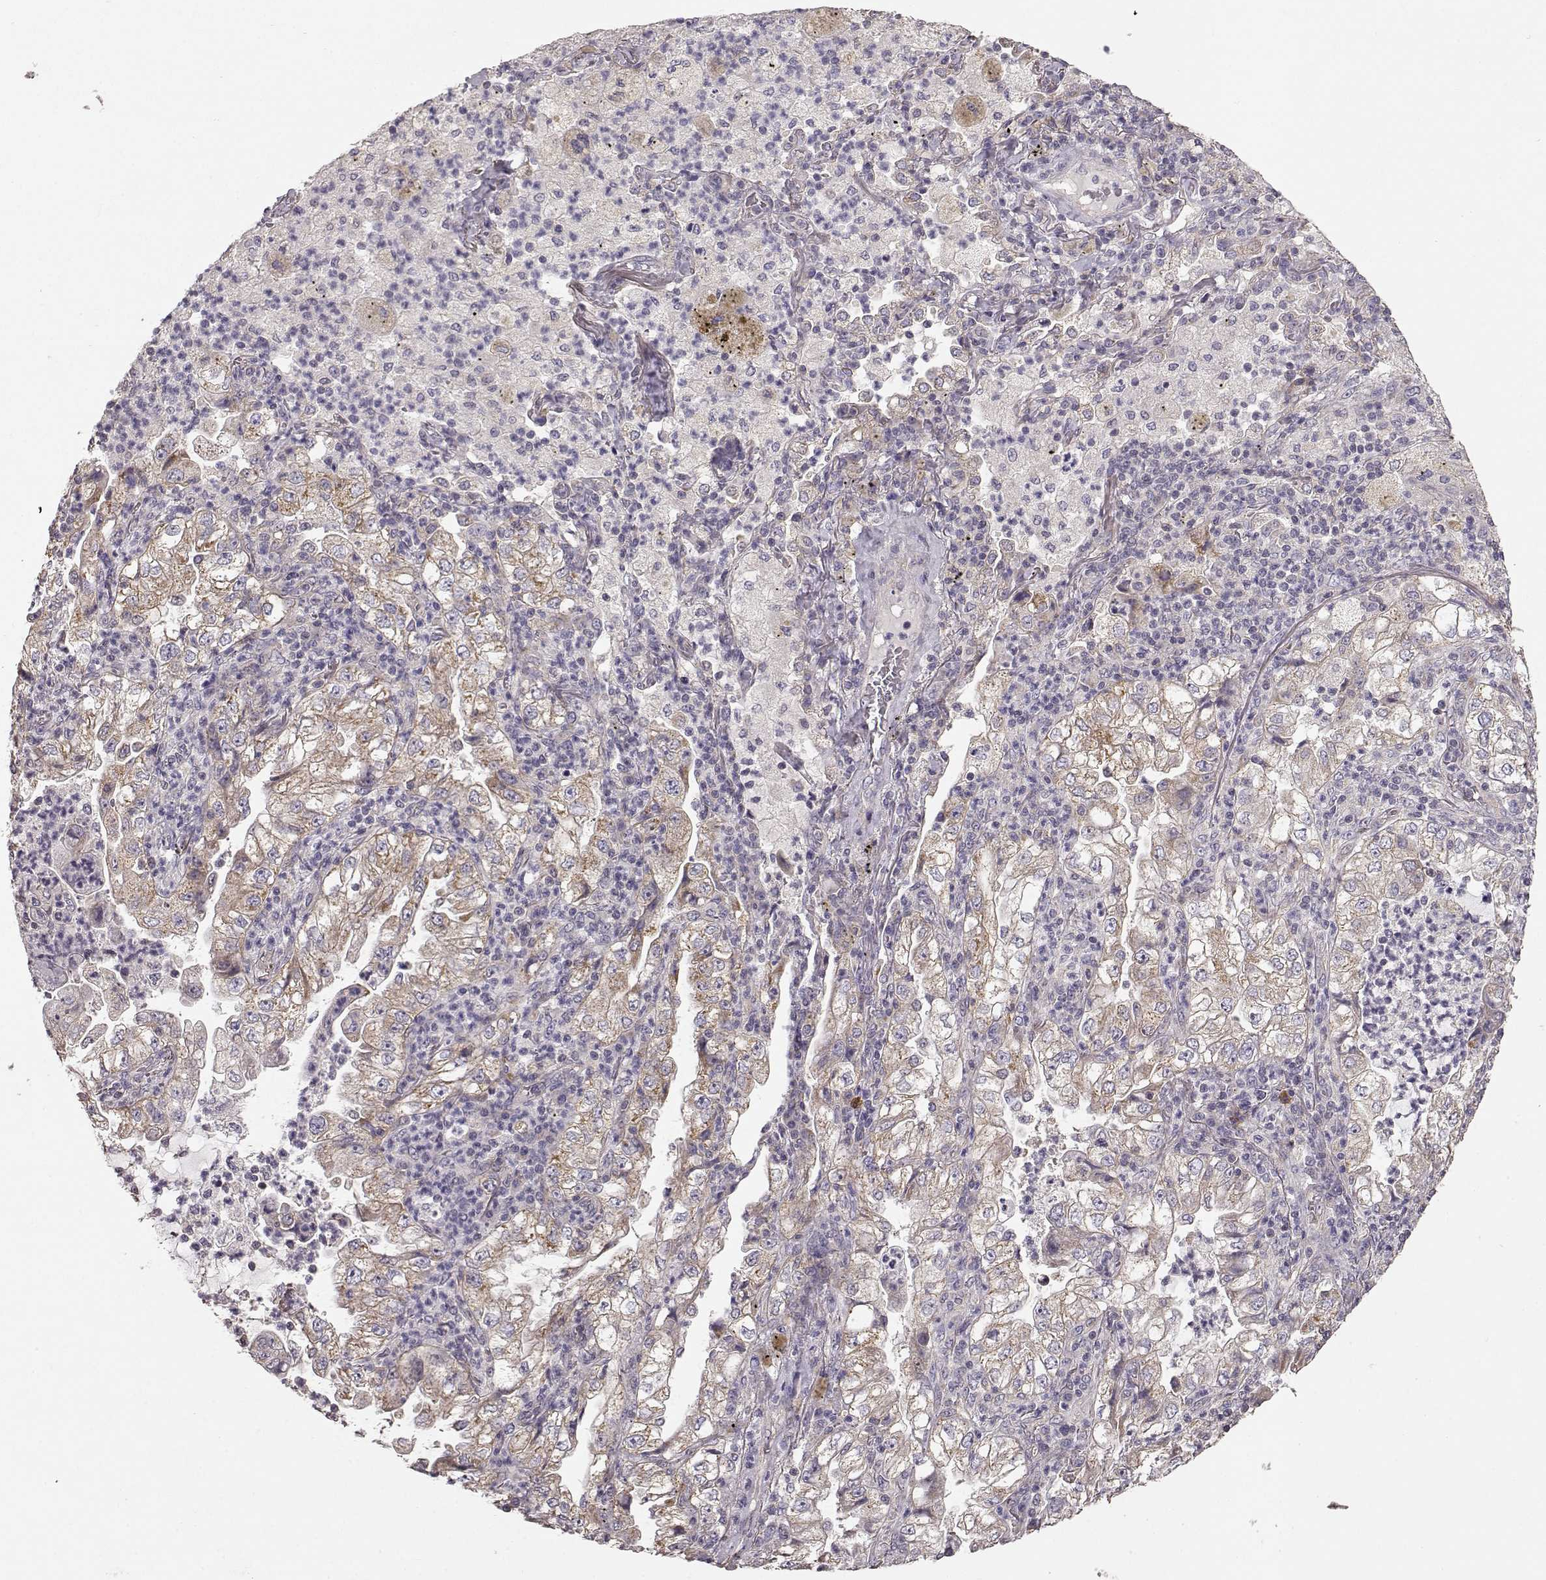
{"staining": {"intensity": "weak", "quantity": "25%-75%", "location": "cytoplasmic/membranous"}, "tissue": "lung cancer", "cell_type": "Tumor cells", "image_type": "cancer", "snomed": [{"axis": "morphology", "description": "Adenocarcinoma, NOS"}, {"axis": "topography", "description": "Lung"}], "caption": "A photomicrograph showing weak cytoplasmic/membranous staining in about 25%-75% of tumor cells in lung cancer (adenocarcinoma), as visualized by brown immunohistochemical staining.", "gene": "ERBB3", "patient": {"sex": "female", "age": 73}}